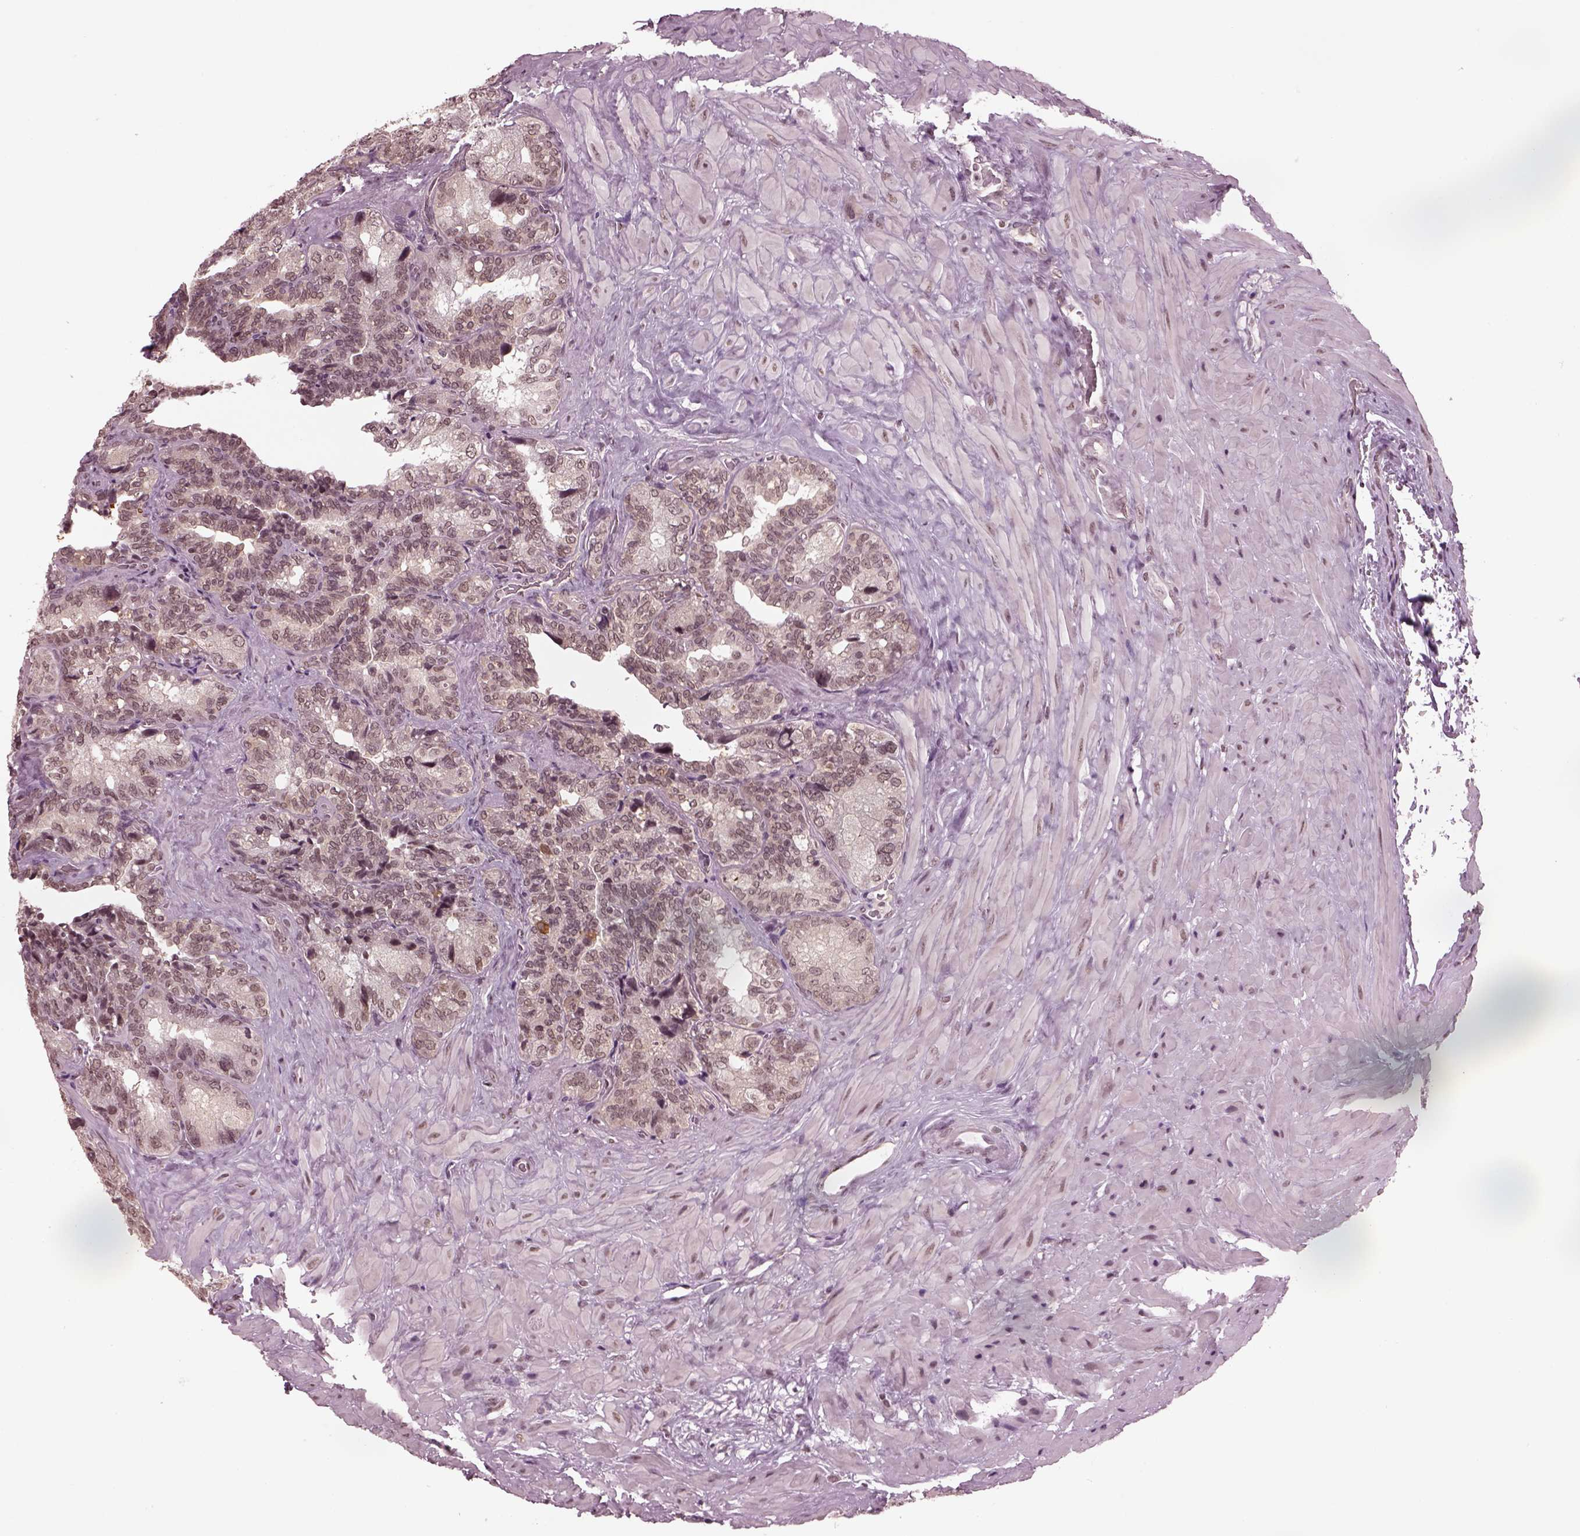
{"staining": {"intensity": "negative", "quantity": "none", "location": "none"}, "tissue": "seminal vesicle", "cell_type": "Glandular cells", "image_type": "normal", "snomed": [{"axis": "morphology", "description": "Normal tissue, NOS"}, {"axis": "topography", "description": "Seminal veicle"}], "caption": "Histopathology image shows no significant protein positivity in glandular cells of benign seminal vesicle.", "gene": "RUVBL2", "patient": {"sex": "male", "age": 69}}